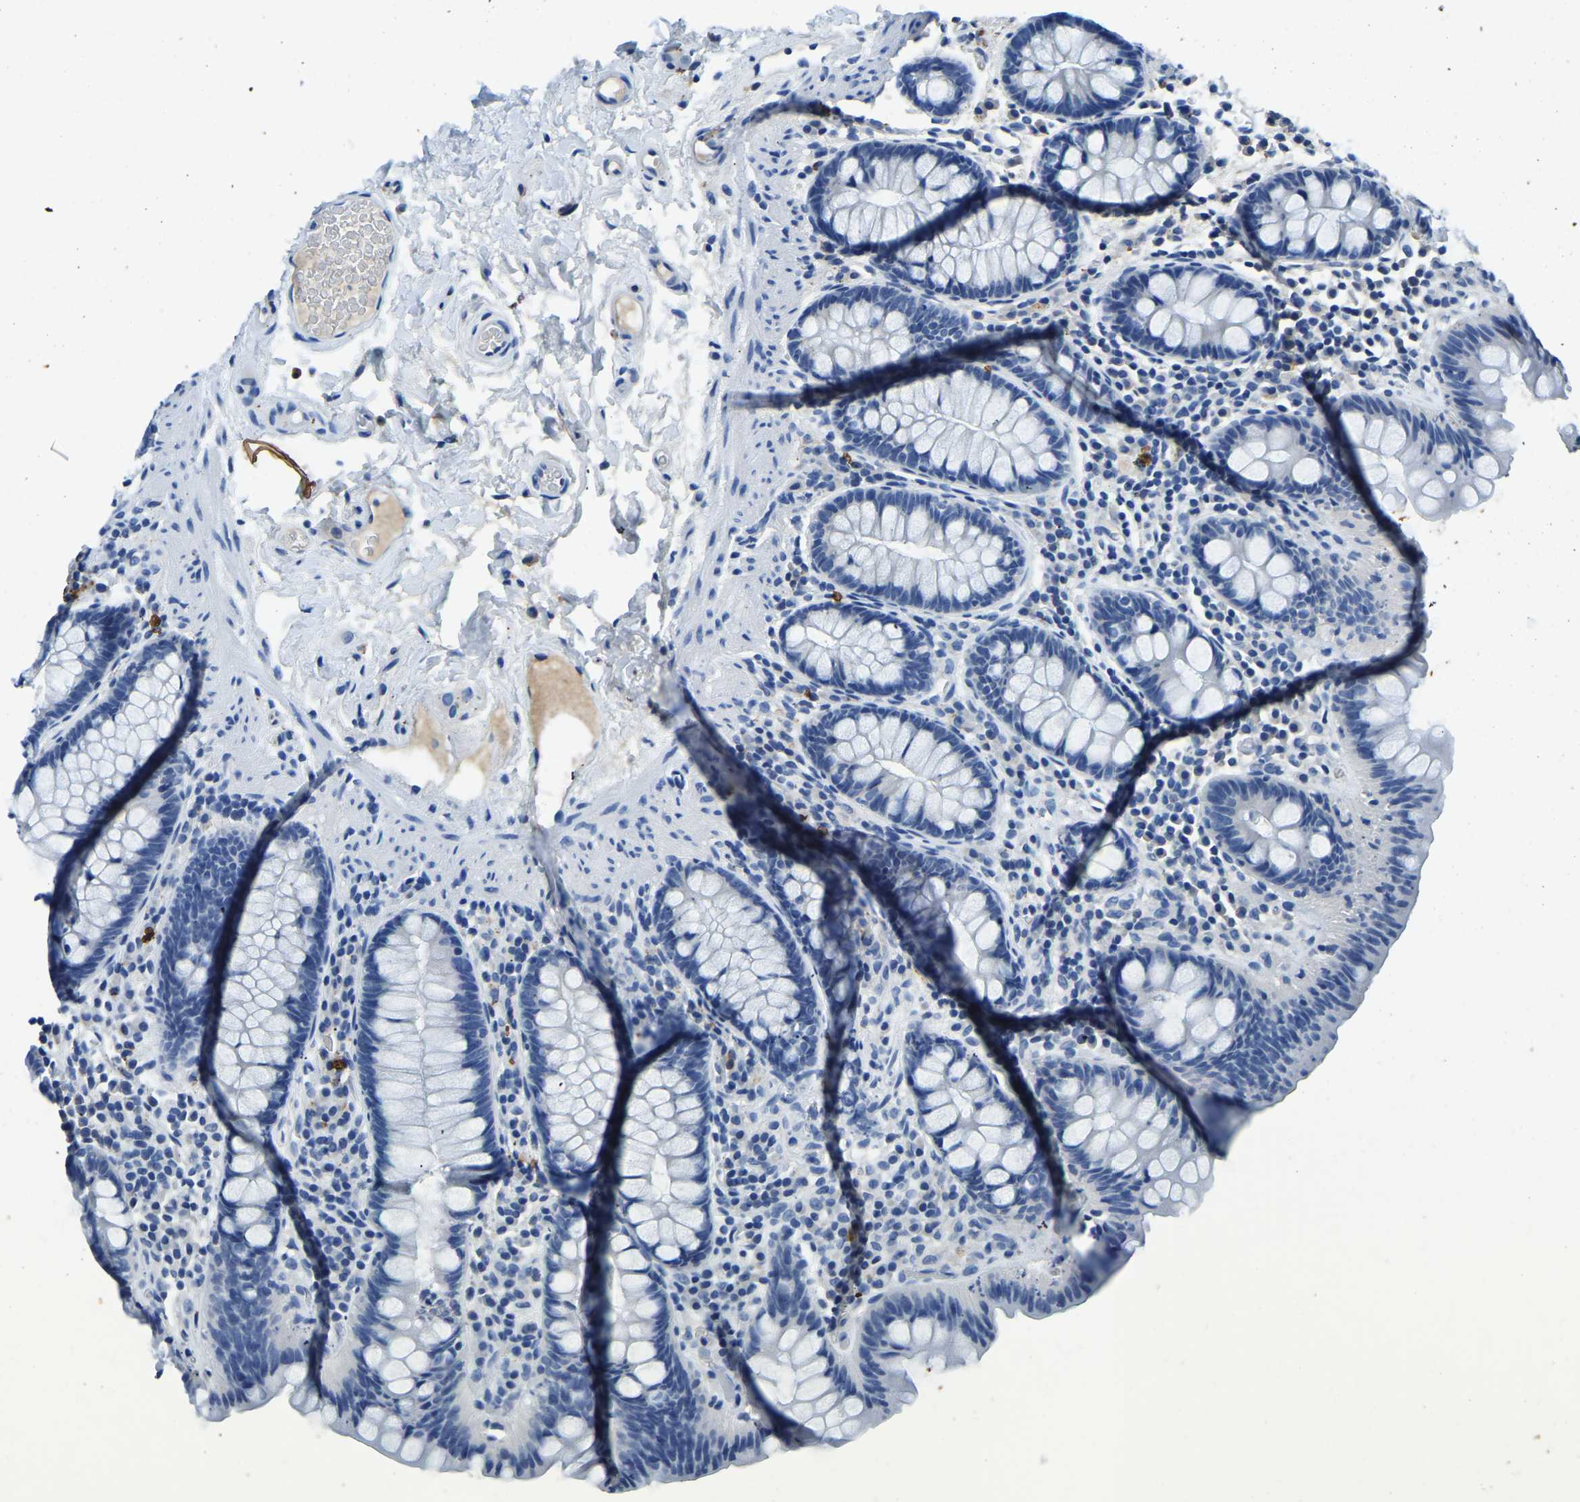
{"staining": {"intensity": "negative", "quantity": "none", "location": "none"}, "tissue": "colon", "cell_type": "Endothelial cells", "image_type": "normal", "snomed": [{"axis": "morphology", "description": "Normal tissue, NOS"}, {"axis": "topography", "description": "Colon"}], "caption": "This is an immunohistochemistry image of unremarkable human colon. There is no positivity in endothelial cells.", "gene": "UBN2", "patient": {"sex": "female", "age": 80}}